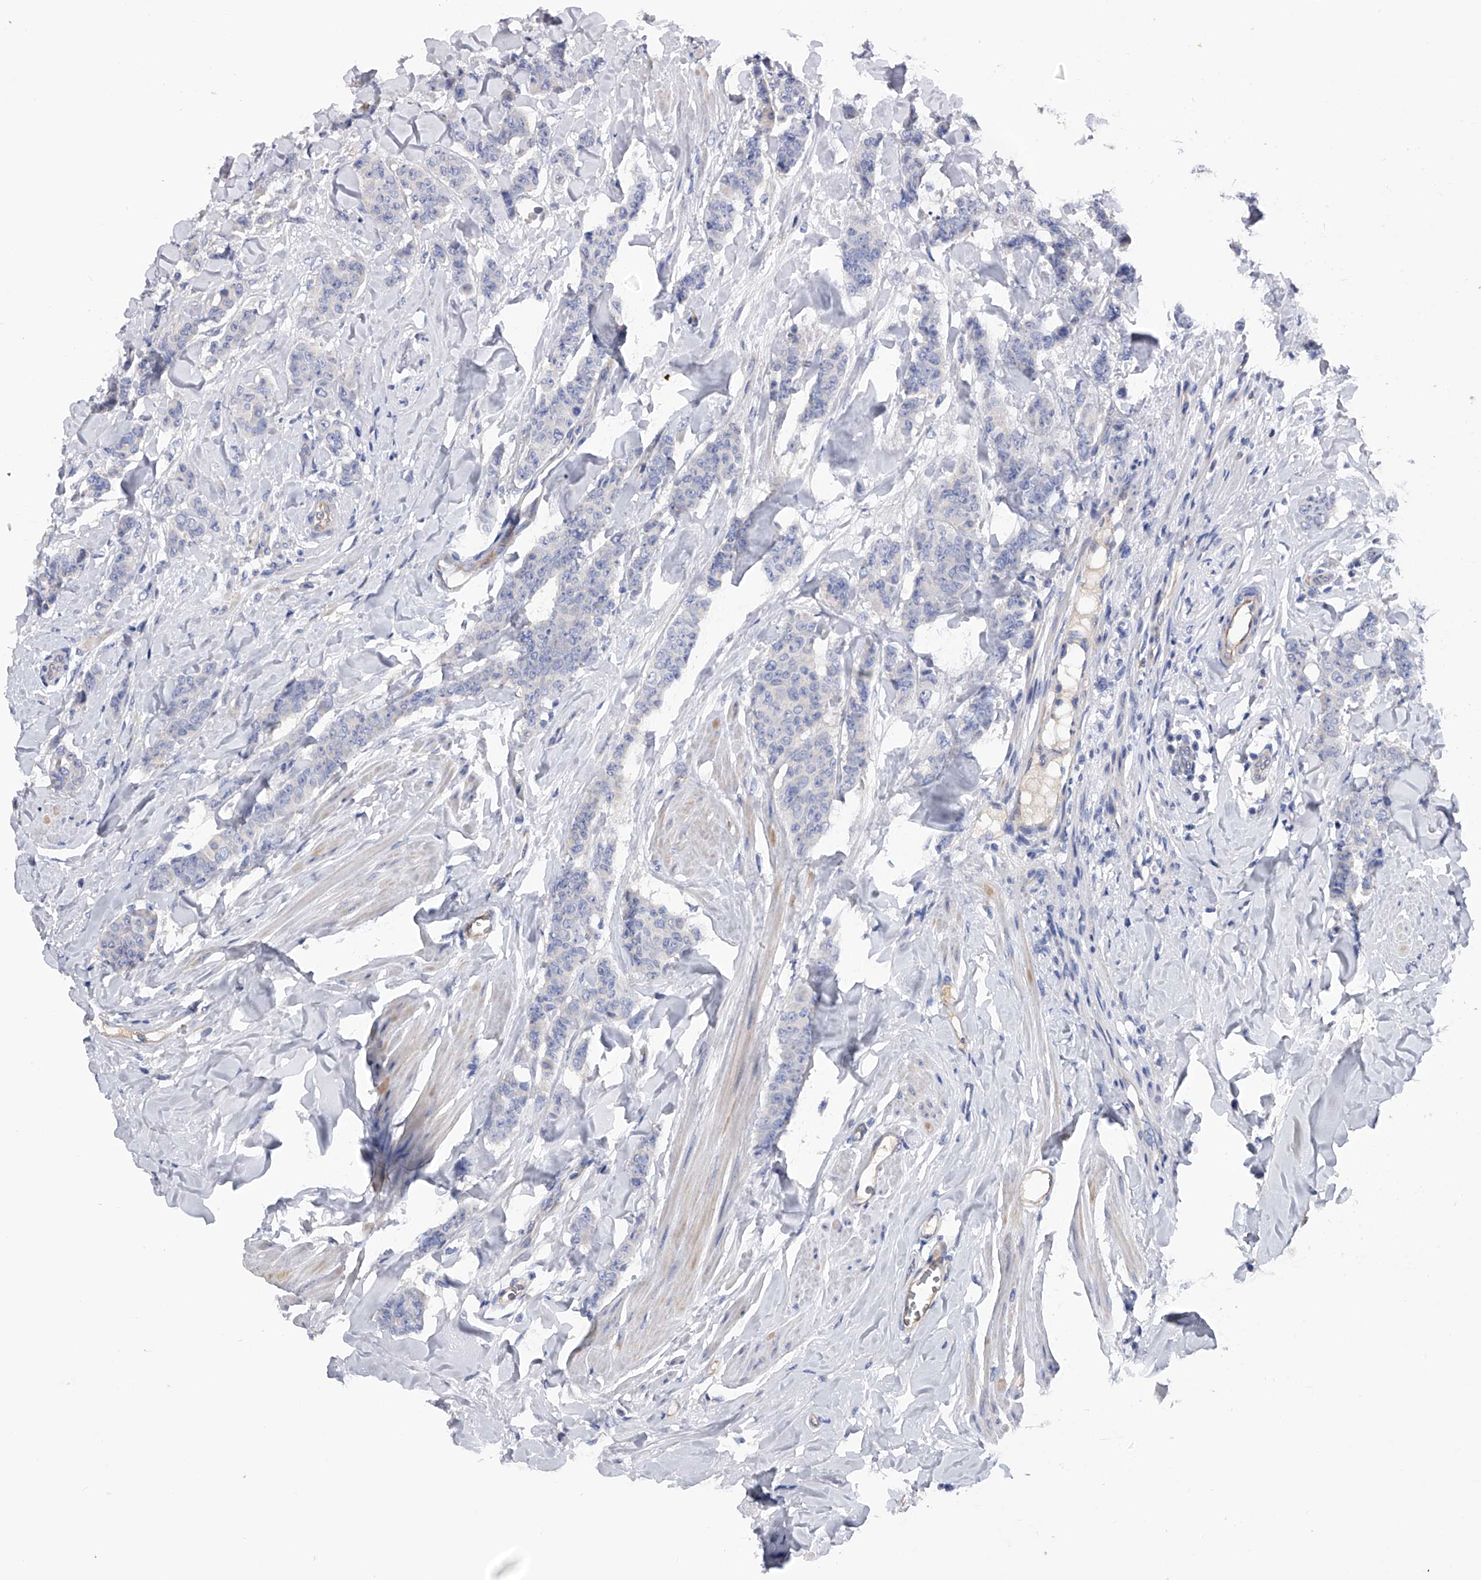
{"staining": {"intensity": "negative", "quantity": "none", "location": "none"}, "tissue": "breast cancer", "cell_type": "Tumor cells", "image_type": "cancer", "snomed": [{"axis": "morphology", "description": "Duct carcinoma"}, {"axis": "topography", "description": "Breast"}], "caption": "This is an IHC micrograph of breast intraductal carcinoma. There is no staining in tumor cells.", "gene": "RWDD2A", "patient": {"sex": "female", "age": 40}}